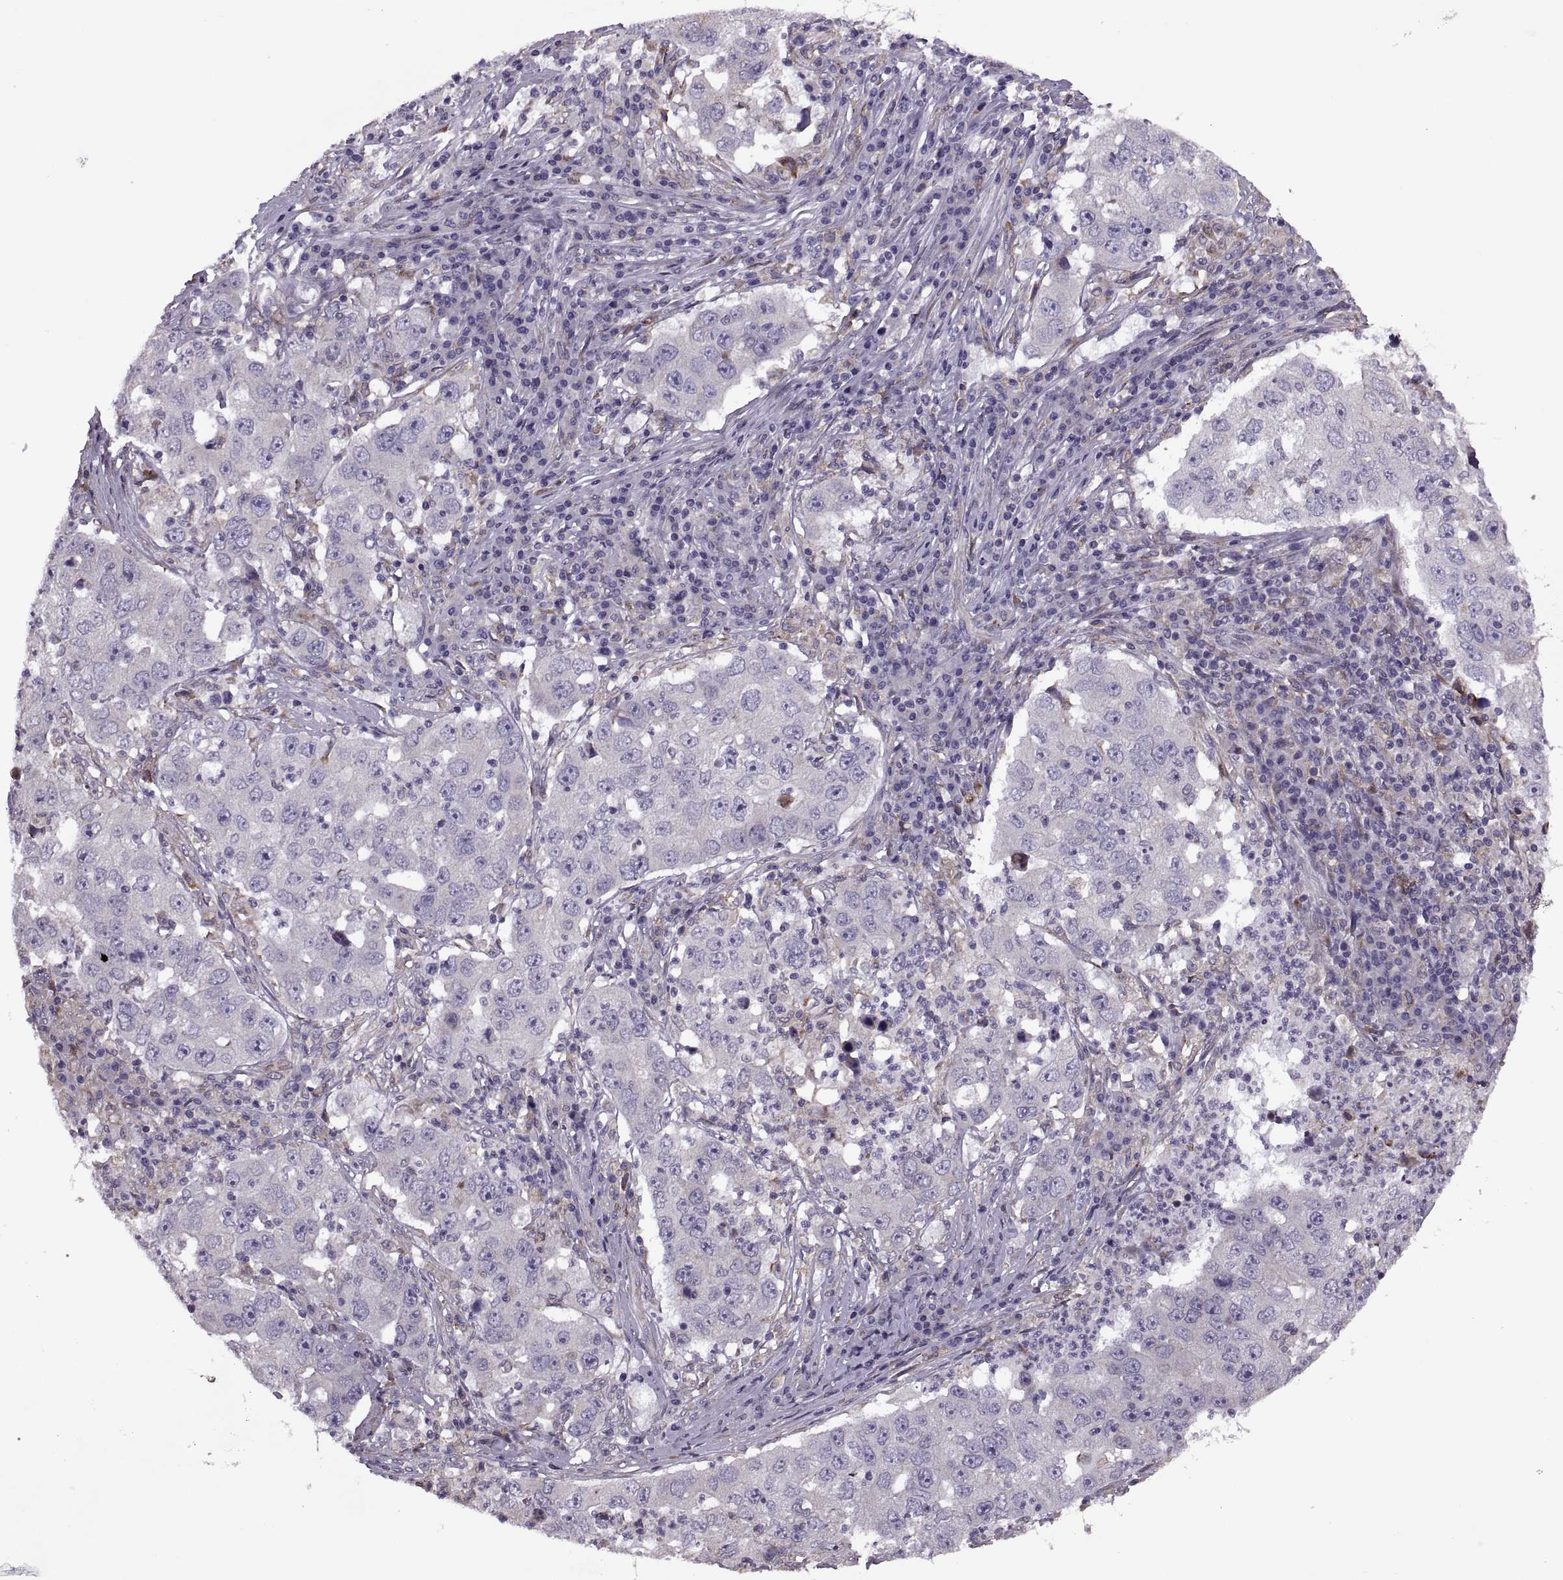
{"staining": {"intensity": "negative", "quantity": "none", "location": "none"}, "tissue": "lung cancer", "cell_type": "Tumor cells", "image_type": "cancer", "snomed": [{"axis": "morphology", "description": "Adenocarcinoma, NOS"}, {"axis": "topography", "description": "Lung"}], "caption": "Lung adenocarcinoma was stained to show a protein in brown. There is no significant positivity in tumor cells.", "gene": "LETM2", "patient": {"sex": "male", "age": 73}}